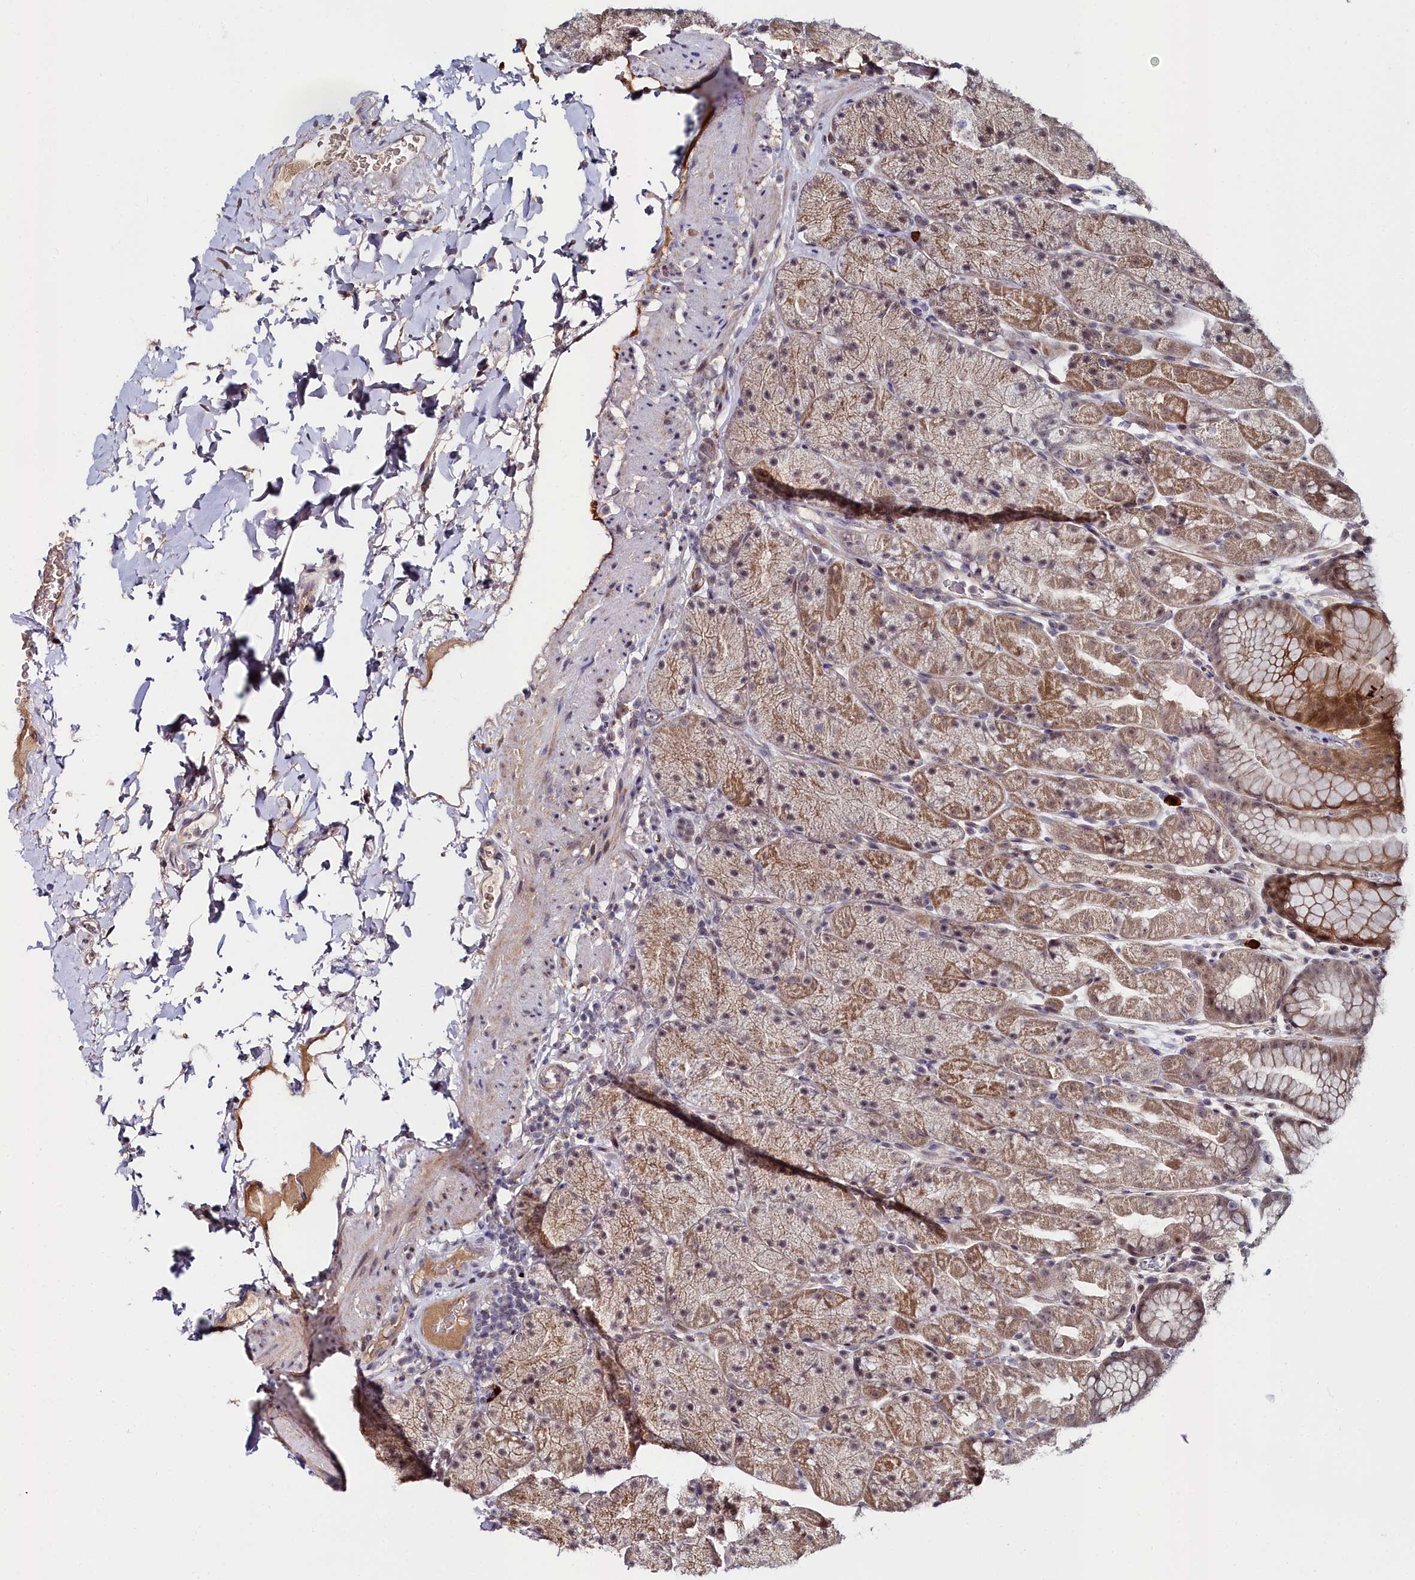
{"staining": {"intensity": "moderate", "quantity": ">75%", "location": "cytoplasmic/membranous,nuclear"}, "tissue": "stomach", "cell_type": "Glandular cells", "image_type": "normal", "snomed": [{"axis": "morphology", "description": "Normal tissue, NOS"}, {"axis": "topography", "description": "Stomach, upper"}, {"axis": "topography", "description": "Stomach, lower"}], "caption": "Immunohistochemistry (IHC) photomicrograph of unremarkable stomach: stomach stained using immunohistochemistry shows medium levels of moderate protein expression localized specifically in the cytoplasmic/membranous,nuclear of glandular cells, appearing as a cytoplasmic/membranous,nuclear brown color.", "gene": "KCTD18", "patient": {"sex": "male", "age": 67}}